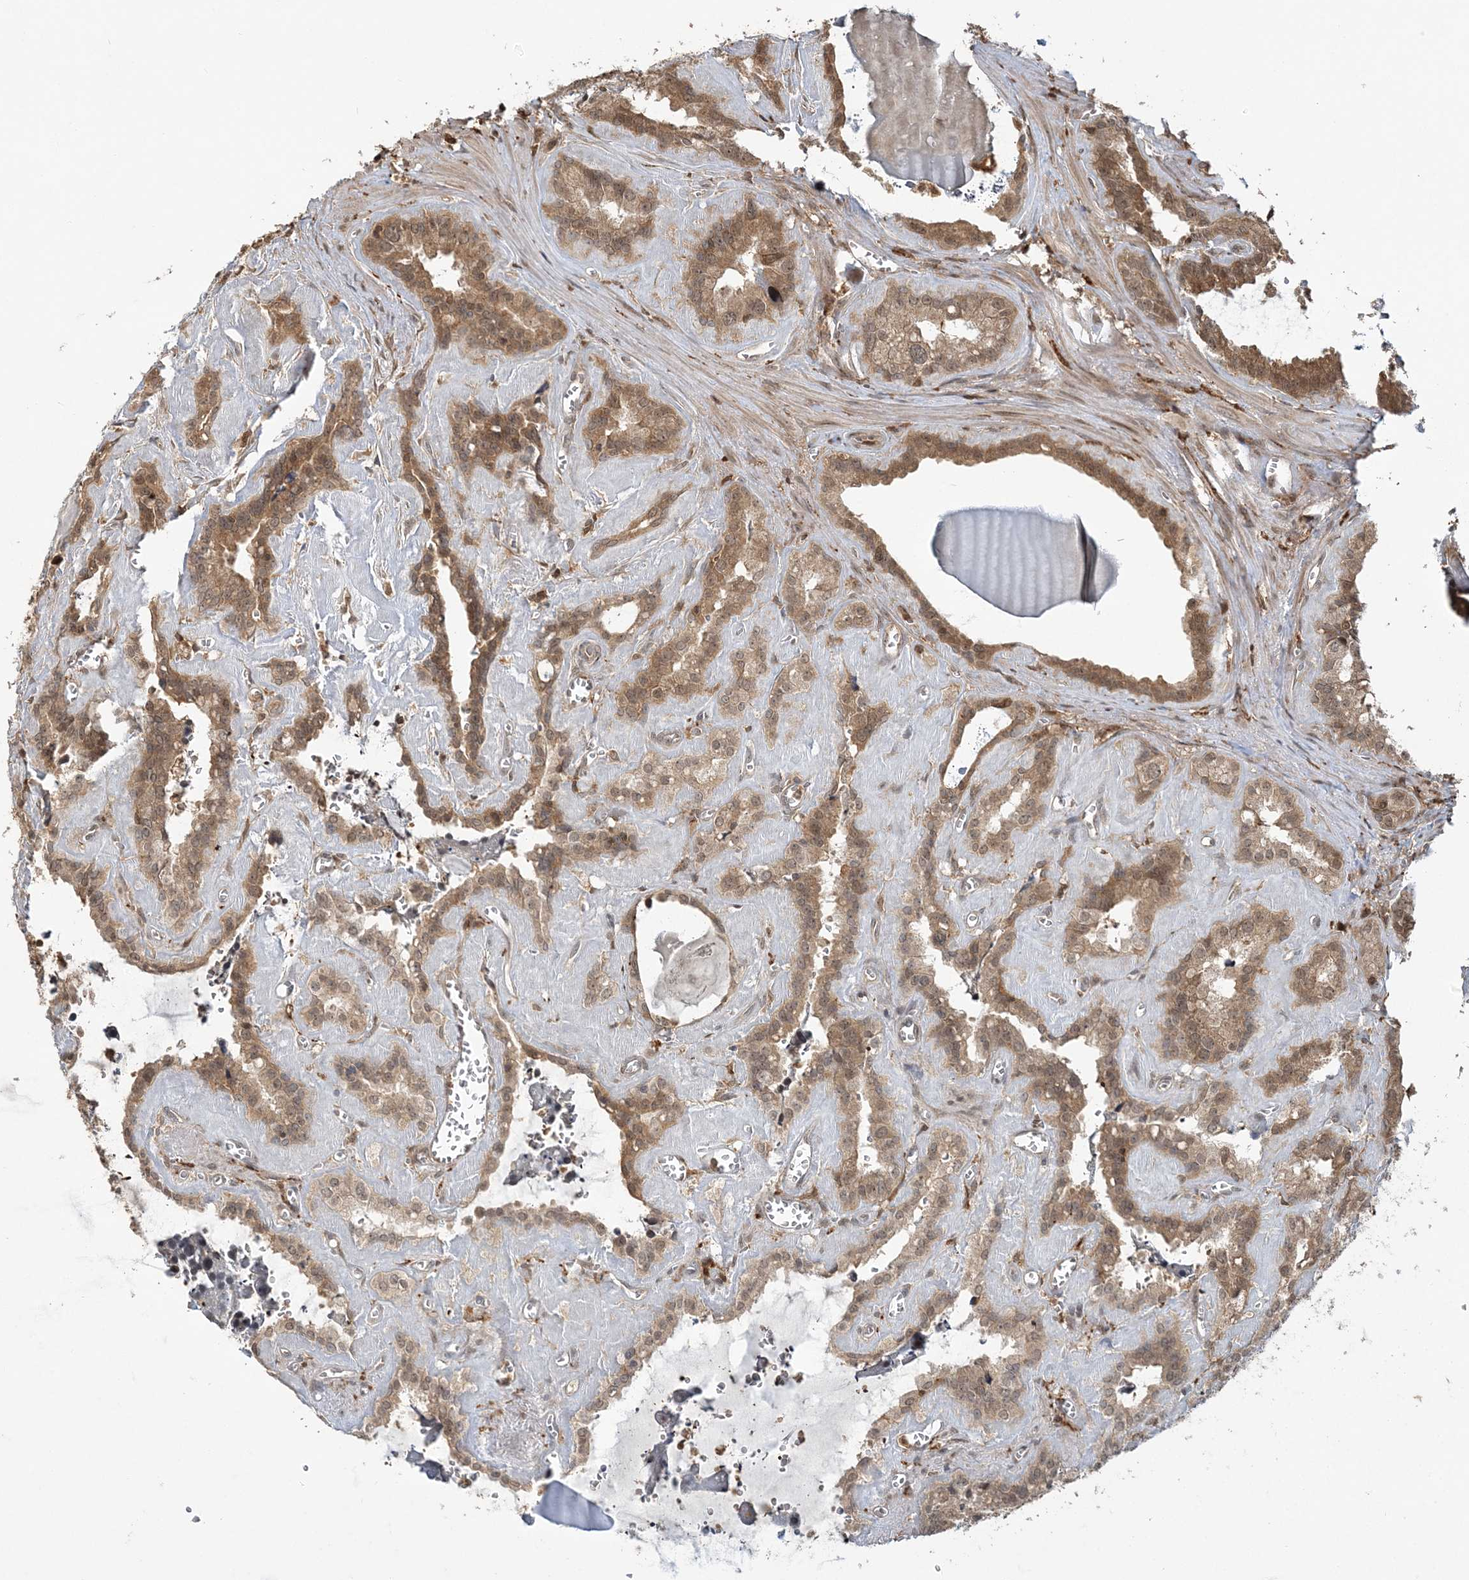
{"staining": {"intensity": "moderate", "quantity": ">75%", "location": "cytoplasmic/membranous,nuclear"}, "tissue": "seminal vesicle", "cell_type": "Glandular cells", "image_type": "normal", "snomed": [{"axis": "morphology", "description": "Normal tissue, NOS"}, {"axis": "topography", "description": "Prostate"}, {"axis": "topography", "description": "Seminal veicle"}], "caption": "Seminal vesicle stained for a protein (brown) displays moderate cytoplasmic/membranous,nuclear positive positivity in about >75% of glandular cells.", "gene": "CAB39", "patient": {"sex": "male", "age": 59}}